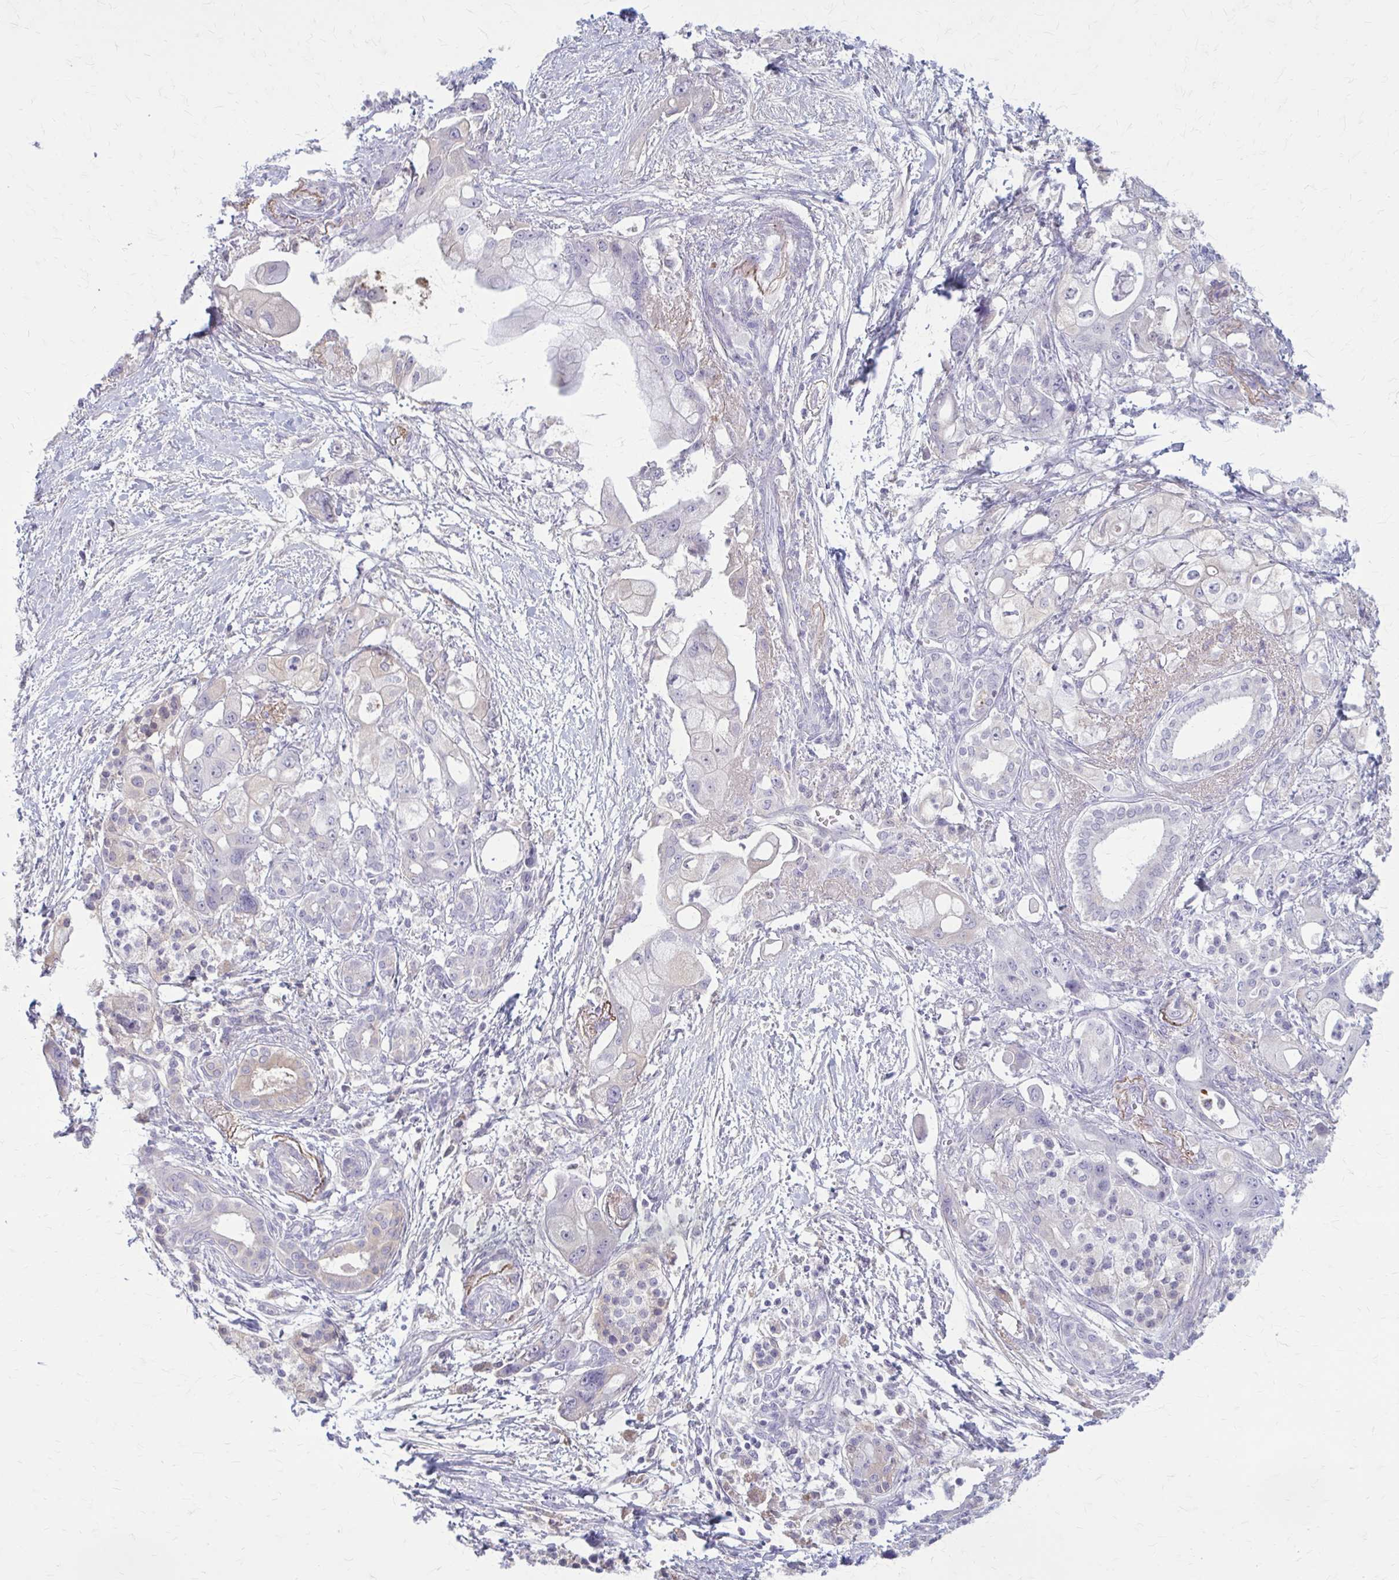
{"staining": {"intensity": "negative", "quantity": "none", "location": "none"}, "tissue": "pancreatic cancer", "cell_type": "Tumor cells", "image_type": "cancer", "snomed": [{"axis": "morphology", "description": "Adenocarcinoma, NOS"}, {"axis": "topography", "description": "Pancreas"}], "caption": "Immunohistochemistry (IHC) photomicrograph of pancreatic cancer (adenocarcinoma) stained for a protein (brown), which reveals no expression in tumor cells. Brightfield microscopy of IHC stained with DAB (3,3'-diaminobenzidine) (brown) and hematoxylin (blue), captured at high magnification.", "gene": "SERPIND1", "patient": {"sex": "male", "age": 68}}